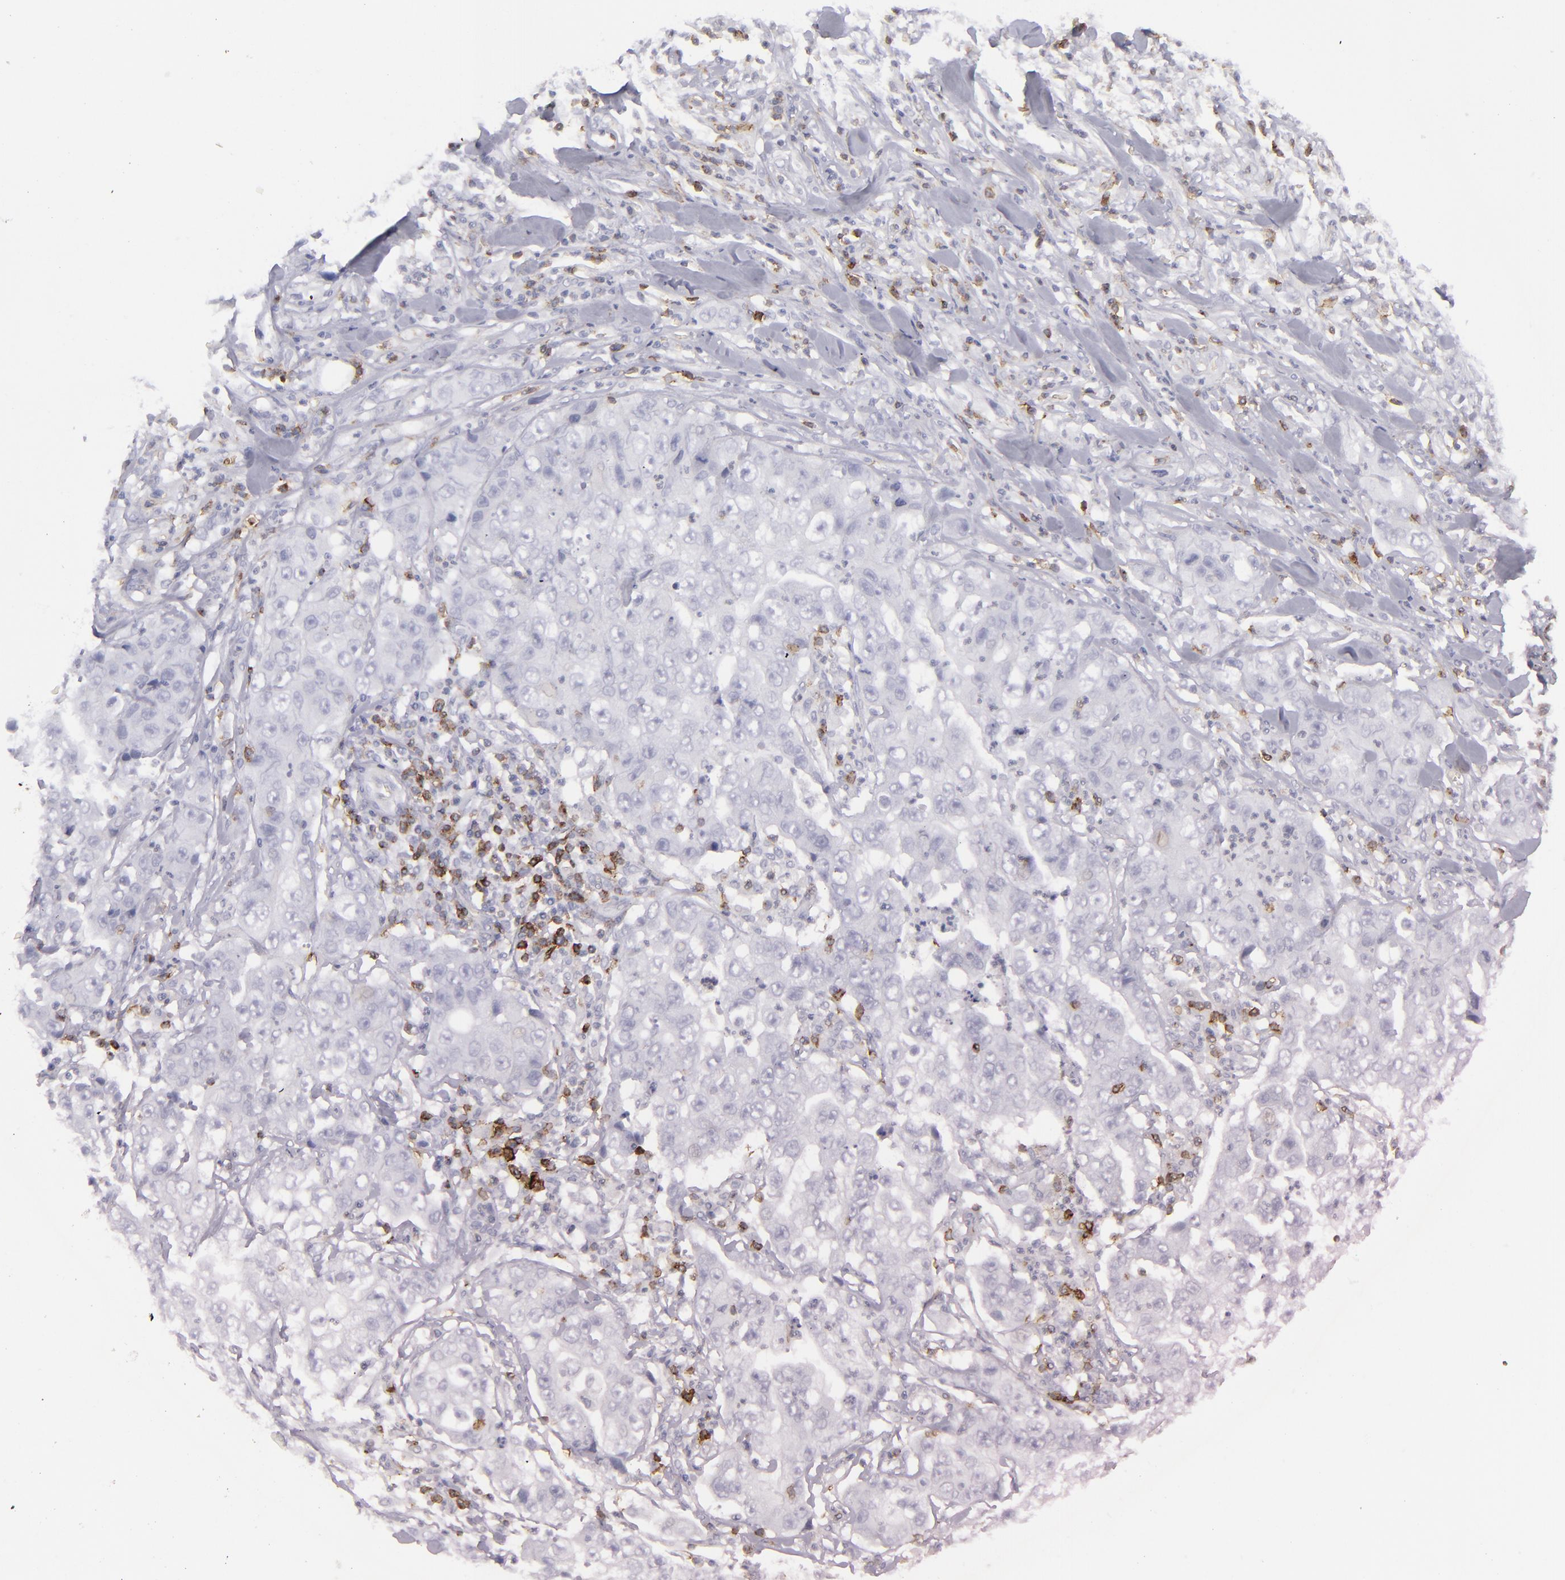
{"staining": {"intensity": "negative", "quantity": "none", "location": "none"}, "tissue": "lung cancer", "cell_type": "Tumor cells", "image_type": "cancer", "snomed": [{"axis": "morphology", "description": "Squamous cell carcinoma, NOS"}, {"axis": "topography", "description": "Lung"}], "caption": "Immunohistochemistry photomicrograph of neoplastic tissue: human lung squamous cell carcinoma stained with DAB (3,3'-diaminobenzidine) exhibits no significant protein staining in tumor cells. (DAB immunohistochemistry (IHC) visualized using brightfield microscopy, high magnification).", "gene": "CD27", "patient": {"sex": "male", "age": 64}}